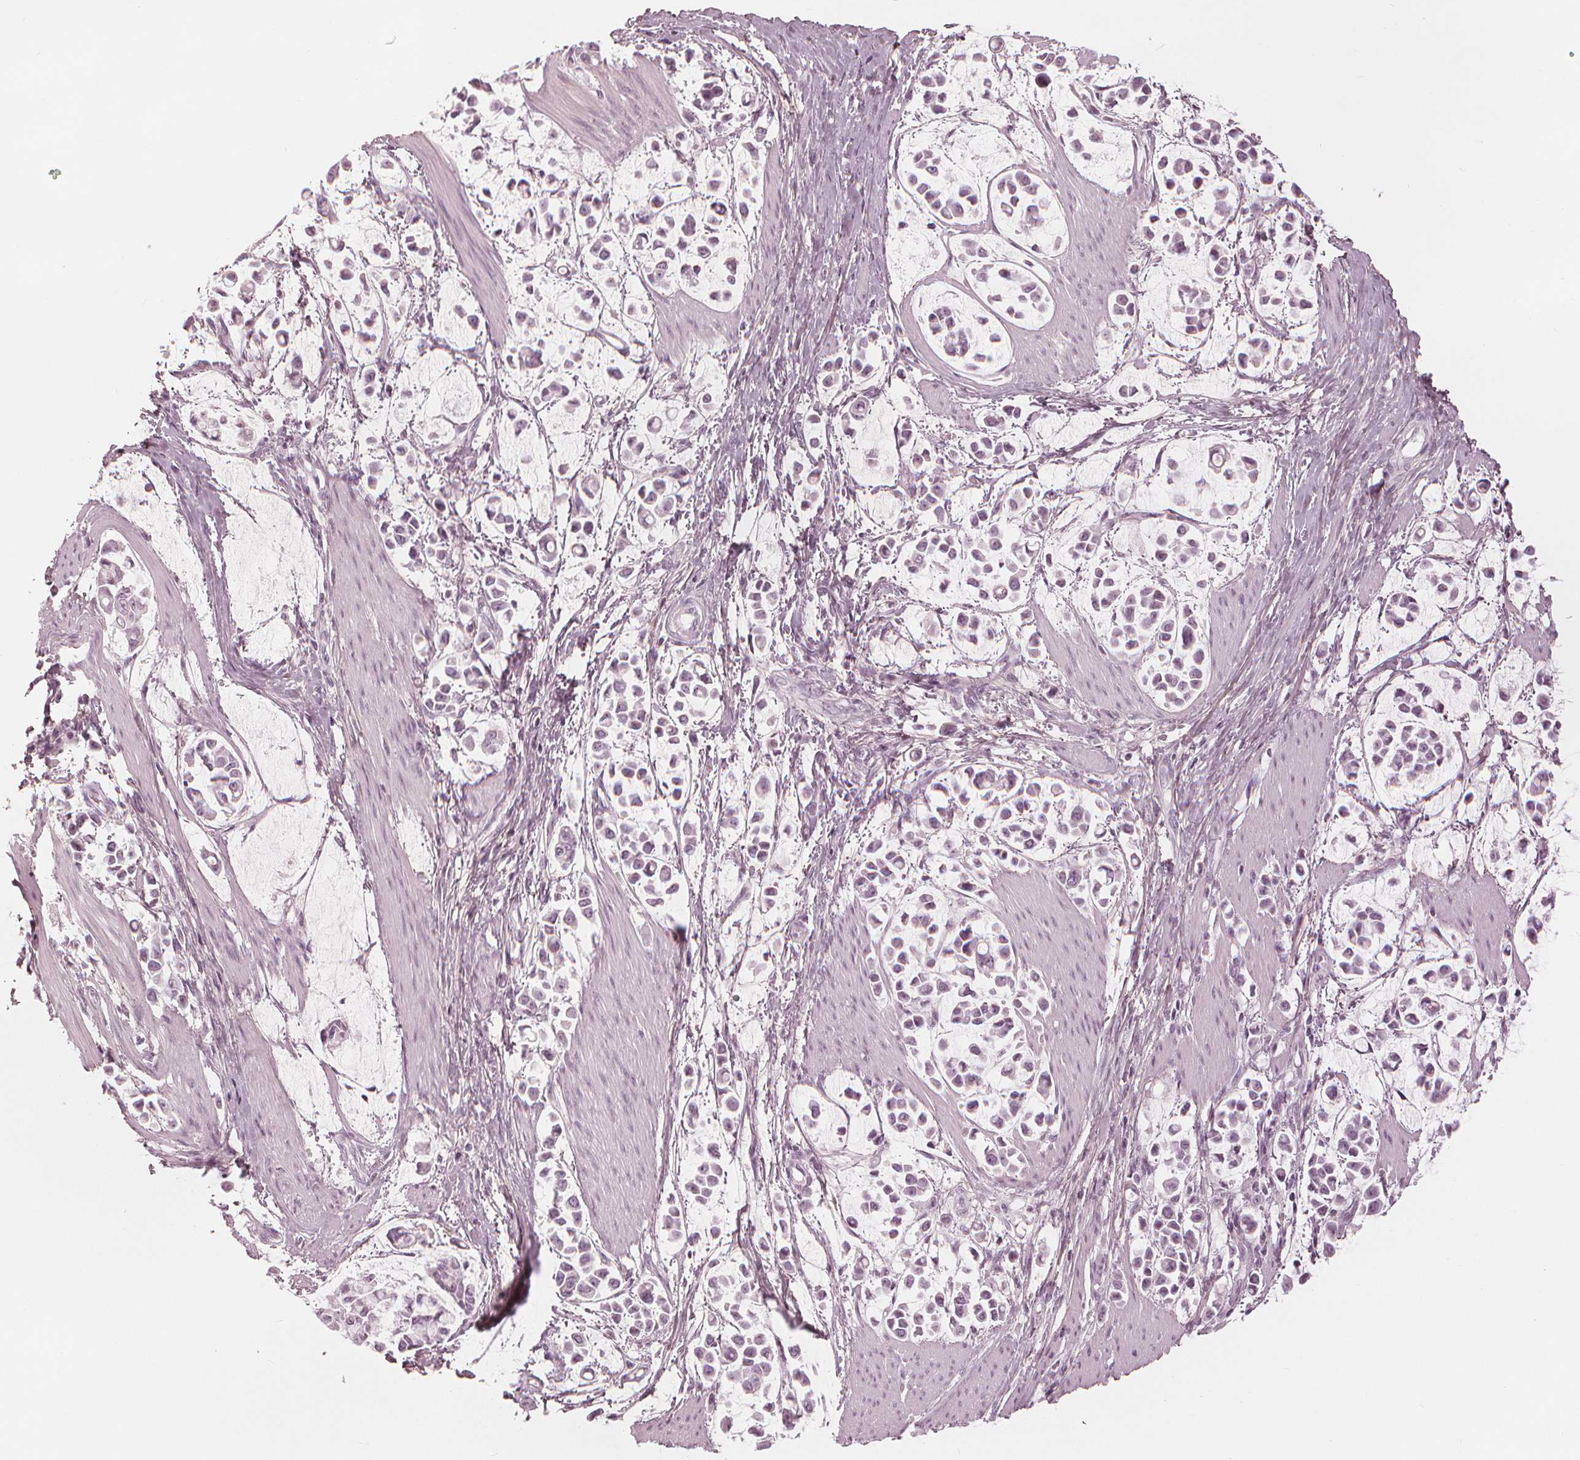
{"staining": {"intensity": "negative", "quantity": "none", "location": "none"}, "tissue": "stomach cancer", "cell_type": "Tumor cells", "image_type": "cancer", "snomed": [{"axis": "morphology", "description": "Adenocarcinoma, NOS"}, {"axis": "topography", "description": "Stomach"}], "caption": "This histopathology image is of stomach cancer stained with immunohistochemistry (IHC) to label a protein in brown with the nuclei are counter-stained blue. There is no staining in tumor cells.", "gene": "PAEP", "patient": {"sex": "male", "age": 82}}